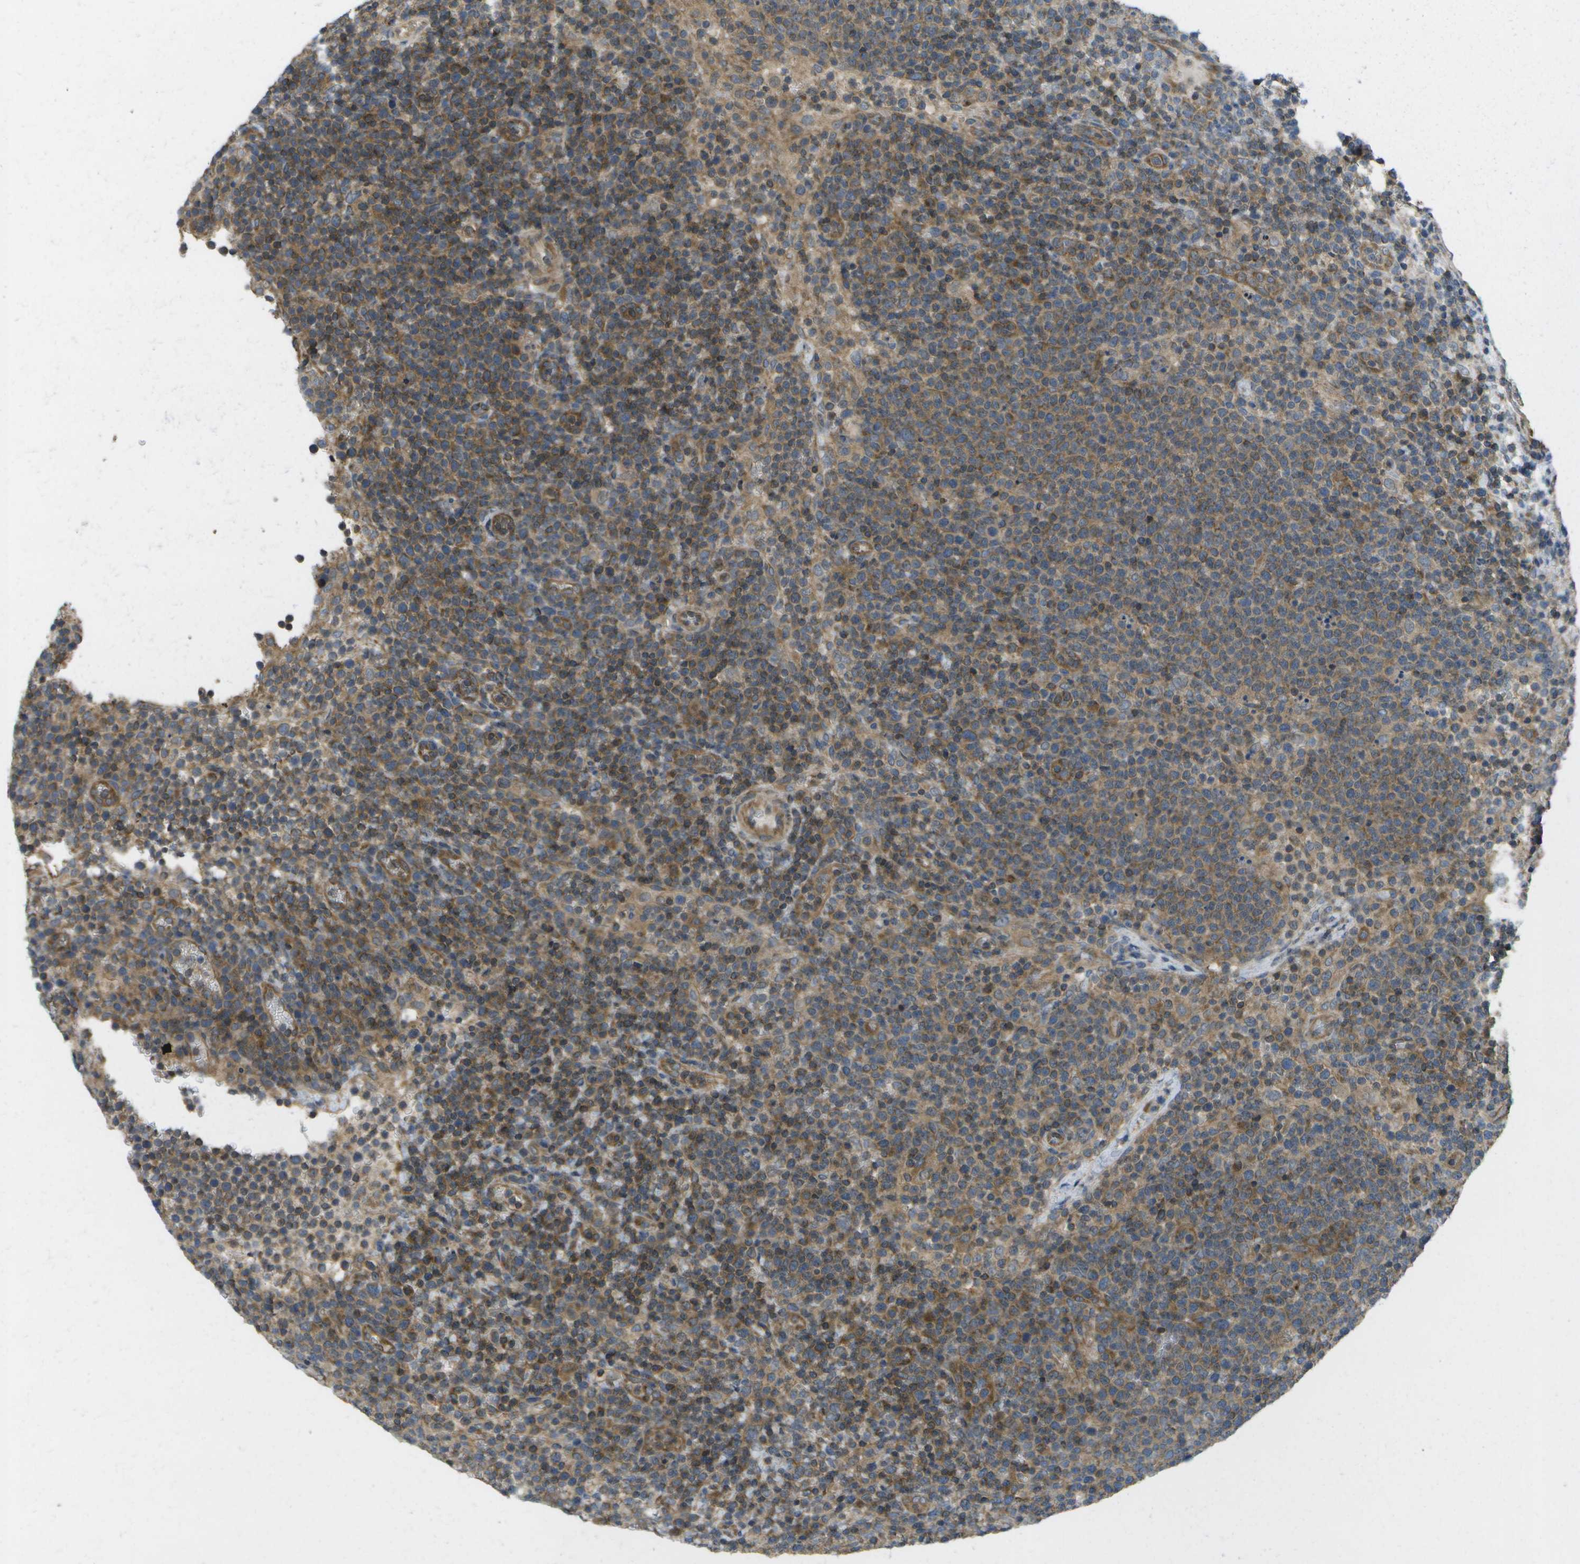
{"staining": {"intensity": "moderate", "quantity": ">75%", "location": "cytoplasmic/membranous"}, "tissue": "lymphoma", "cell_type": "Tumor cells", "image_type": "cancer", "snomed": [{"axis": "morphology", "description": "Malignant lymphoma, non-Hodgkin's type, High grade"}, {"axis": "topography", "description": "Lymph node"}], "caption": "A medium amount of moderate cytoplasmic/membranous expression is appreciated in about >75% of tumor cells in lymphoma tissue. (DAB IHC, brown staining for protein, blue staining for nuclei).", "gene": "DPM3", "patient": {"sex": "male", "age": 61}}